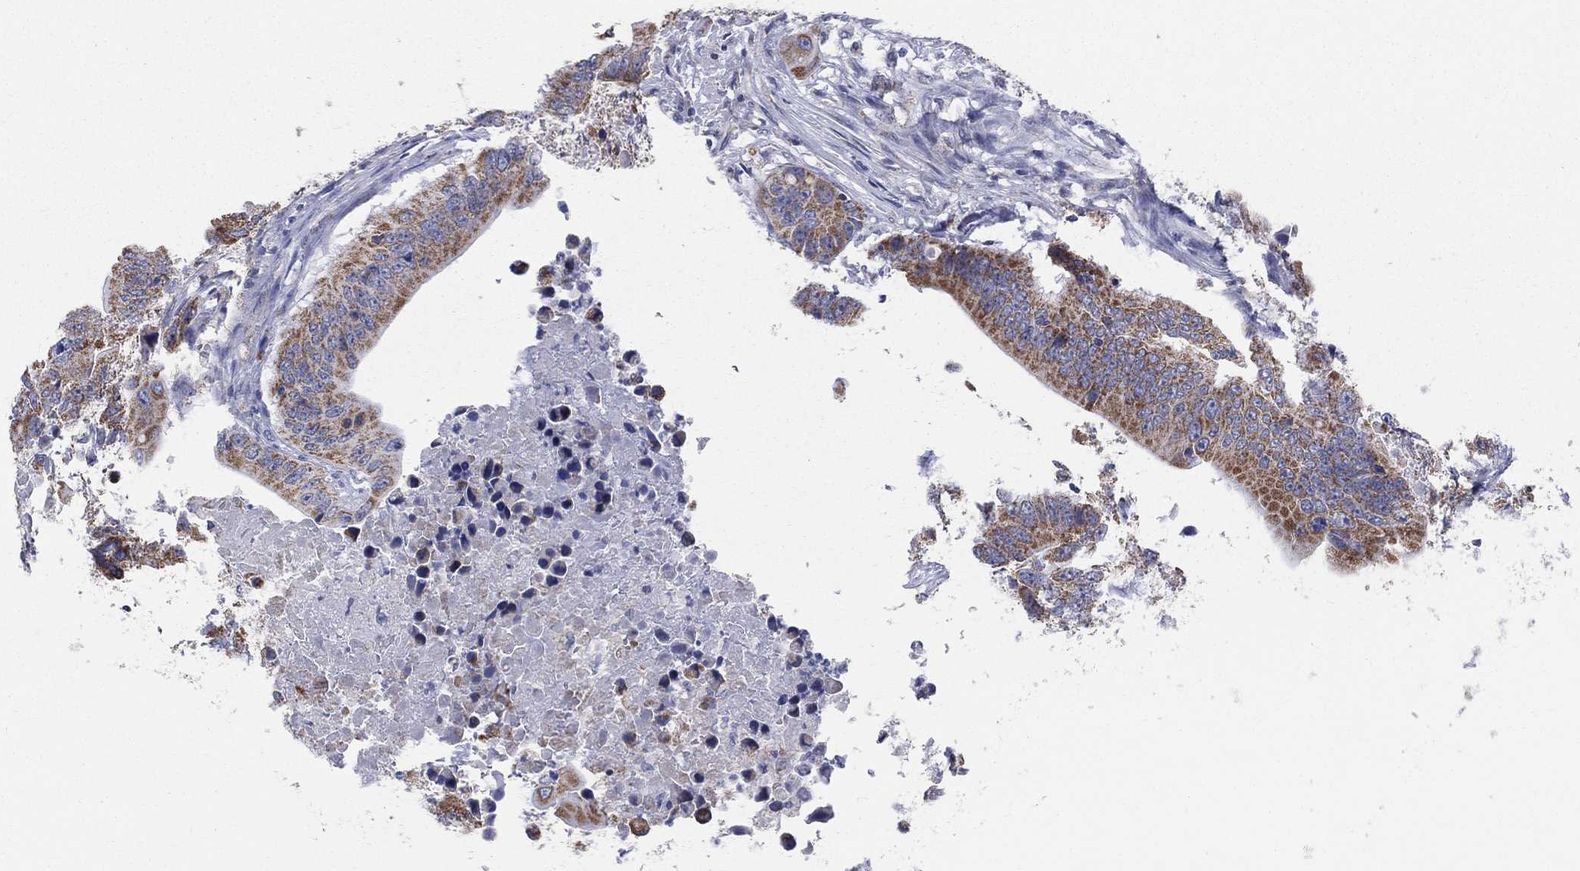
{"staining": {"intensity": "moderate", "quantity": "25%-75%", "location": "cytoplasmic/membranous"}, "tissue": "colorectal cancer", "cell_type": "Tumor cells", "image_type": "cancer", "snomed": [{"axis": "morphology", "description": "Adenocarcinoma, NOS"}, {"axis": "topography", "description": "Colon"}], "caption": "This photomicrograph demonstrates IHC staining of colorectal cancer, with medium moderate cytoplasmic/membranous positivity in about 25%-75% of tumor cells.", "gene": "KISS1R", "patient": {"sex": "female", "age": 90}}